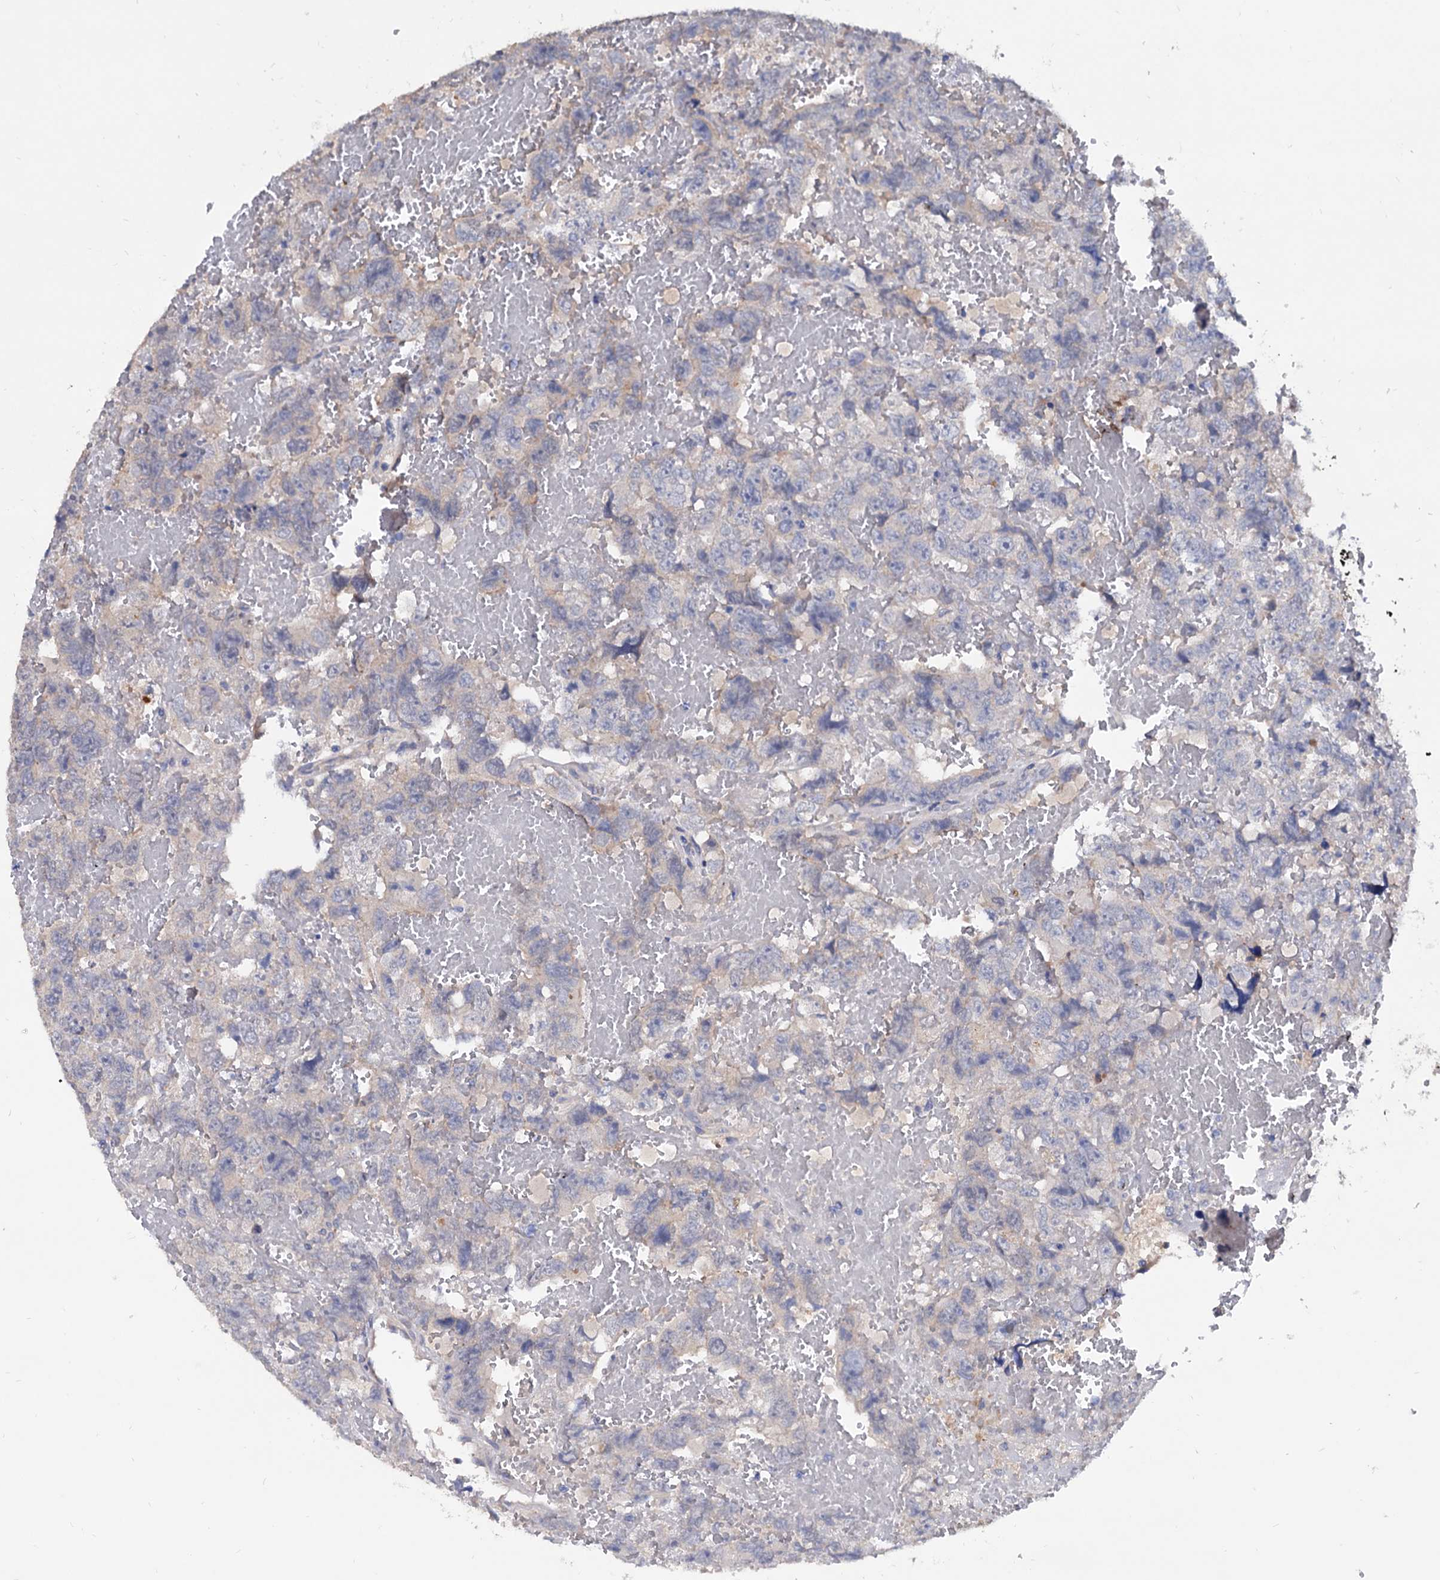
{"staining": {"intensity": "negative", "quantity": "none", "location": "none"}, "tissue": "testis cancer", "cell_type": "Tumor cells", "image_type": "cancer", "snomed": [{"axis": "morphology", "description": "Carcinoma, Embryonal, NOS"}, {"axis": "topography", "description": "Testis"}], "caption": "Protein analysis of testis cancer (embryonal carcinoma) demonstrates no significant staining in tumor cells.", "gene": "NPAS4", "patient": {"sex": "male", "age": 45}}